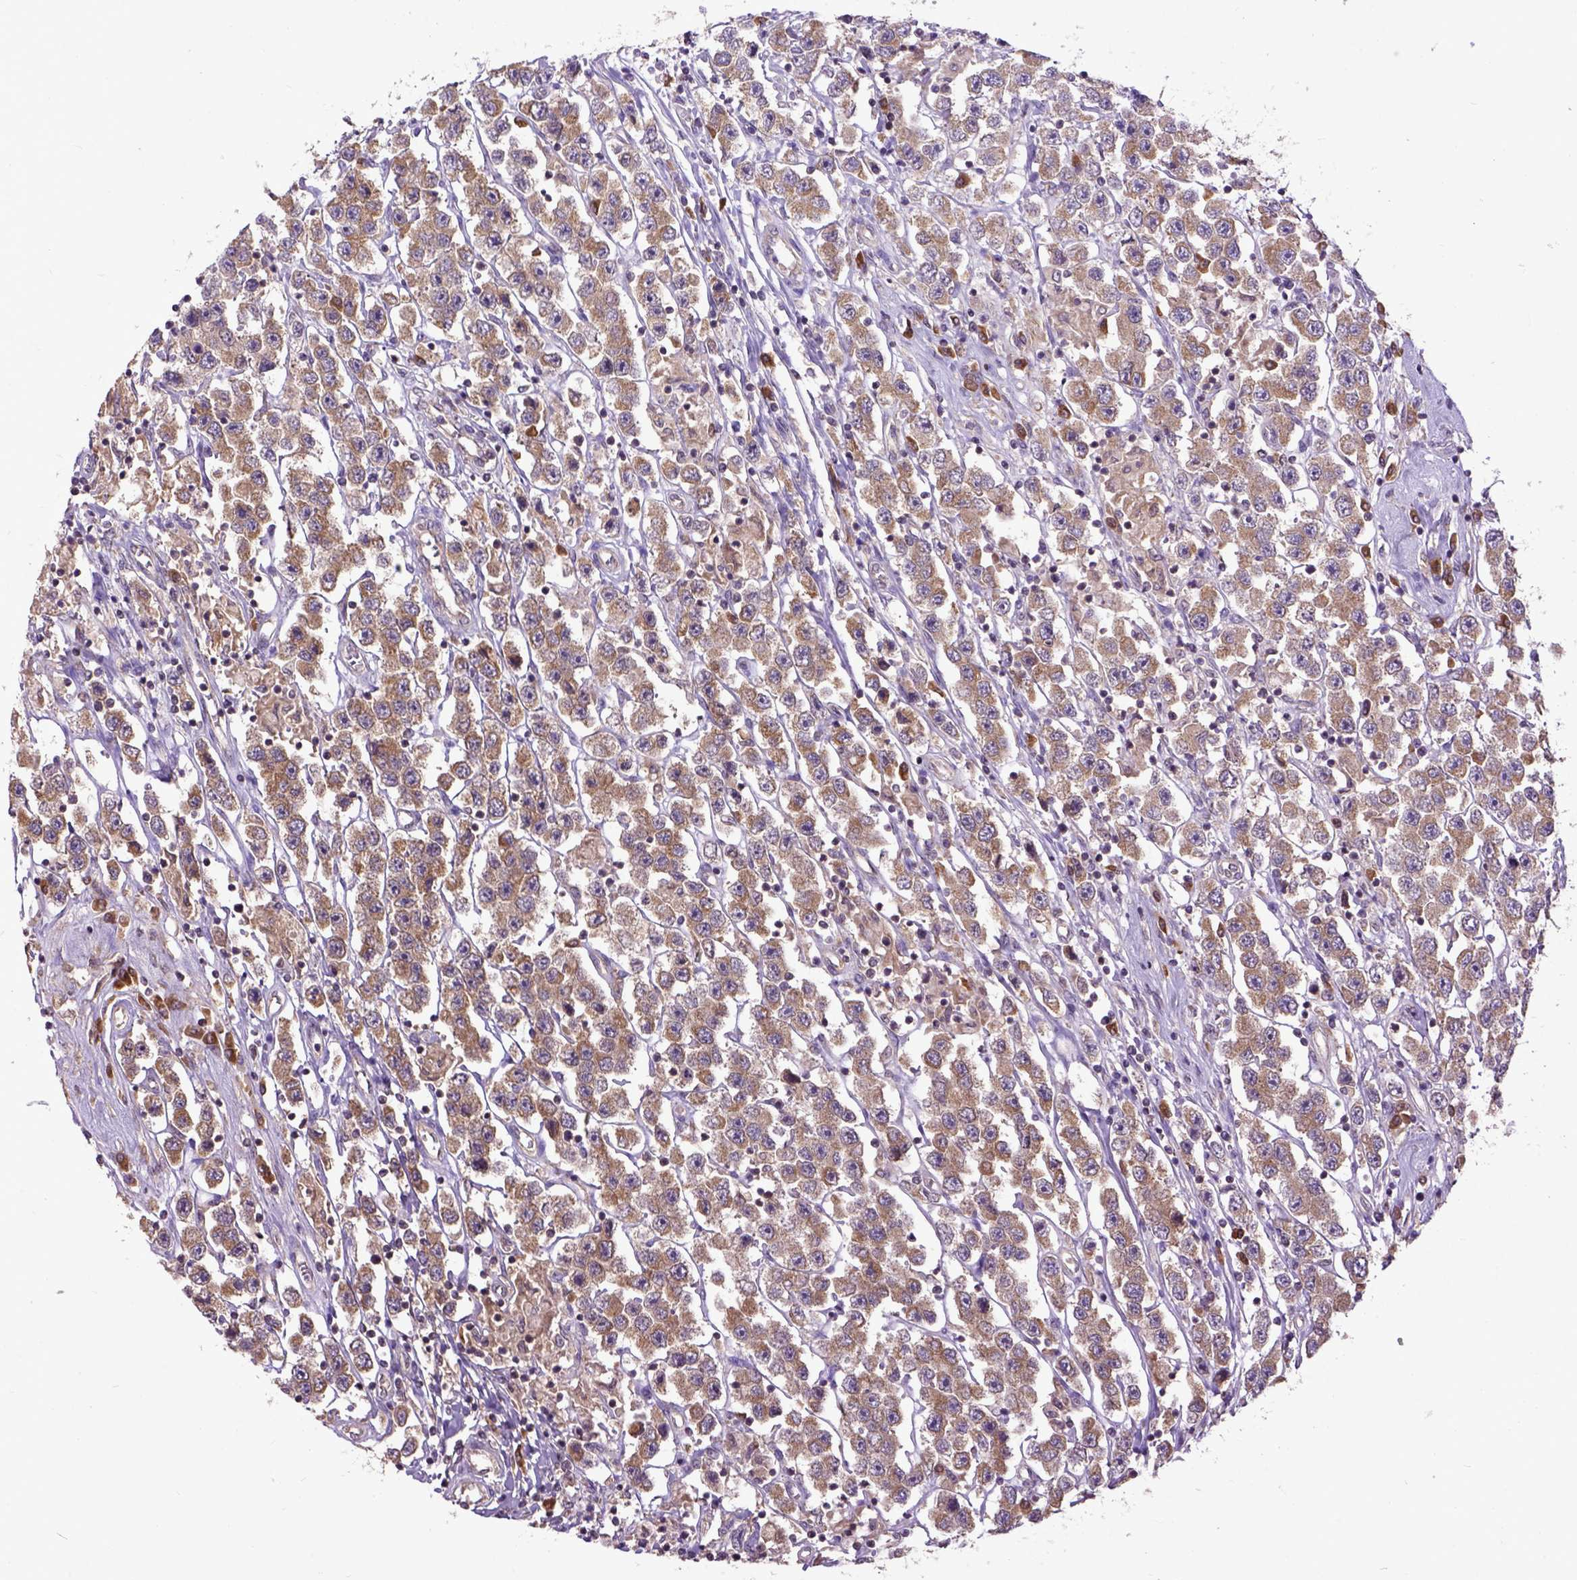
{"staining": {"intensity": "moderate", "quantity": ">75%", "location": "cytoplasmic/membranous"}, "tissue": "testis cancer", "cell_type": "Tumor cells", "image_type": "cancer", "snomed": [{"axis": "morphology", "description": "Seminoma, NOS"}, {"axis": "topography", "description": "Testis"}], "caption": "IHC of testis seminoma exhibits medium levels of moderate cytoplasmic/membranous staining in about >75% of tumor cells. (Stains: DAB in brown, nuclei in blue, Microscopy: brightfield microscopy at high magnification).", "gene": "ARL1", "patient": {"sex": "male", "age": 45}}